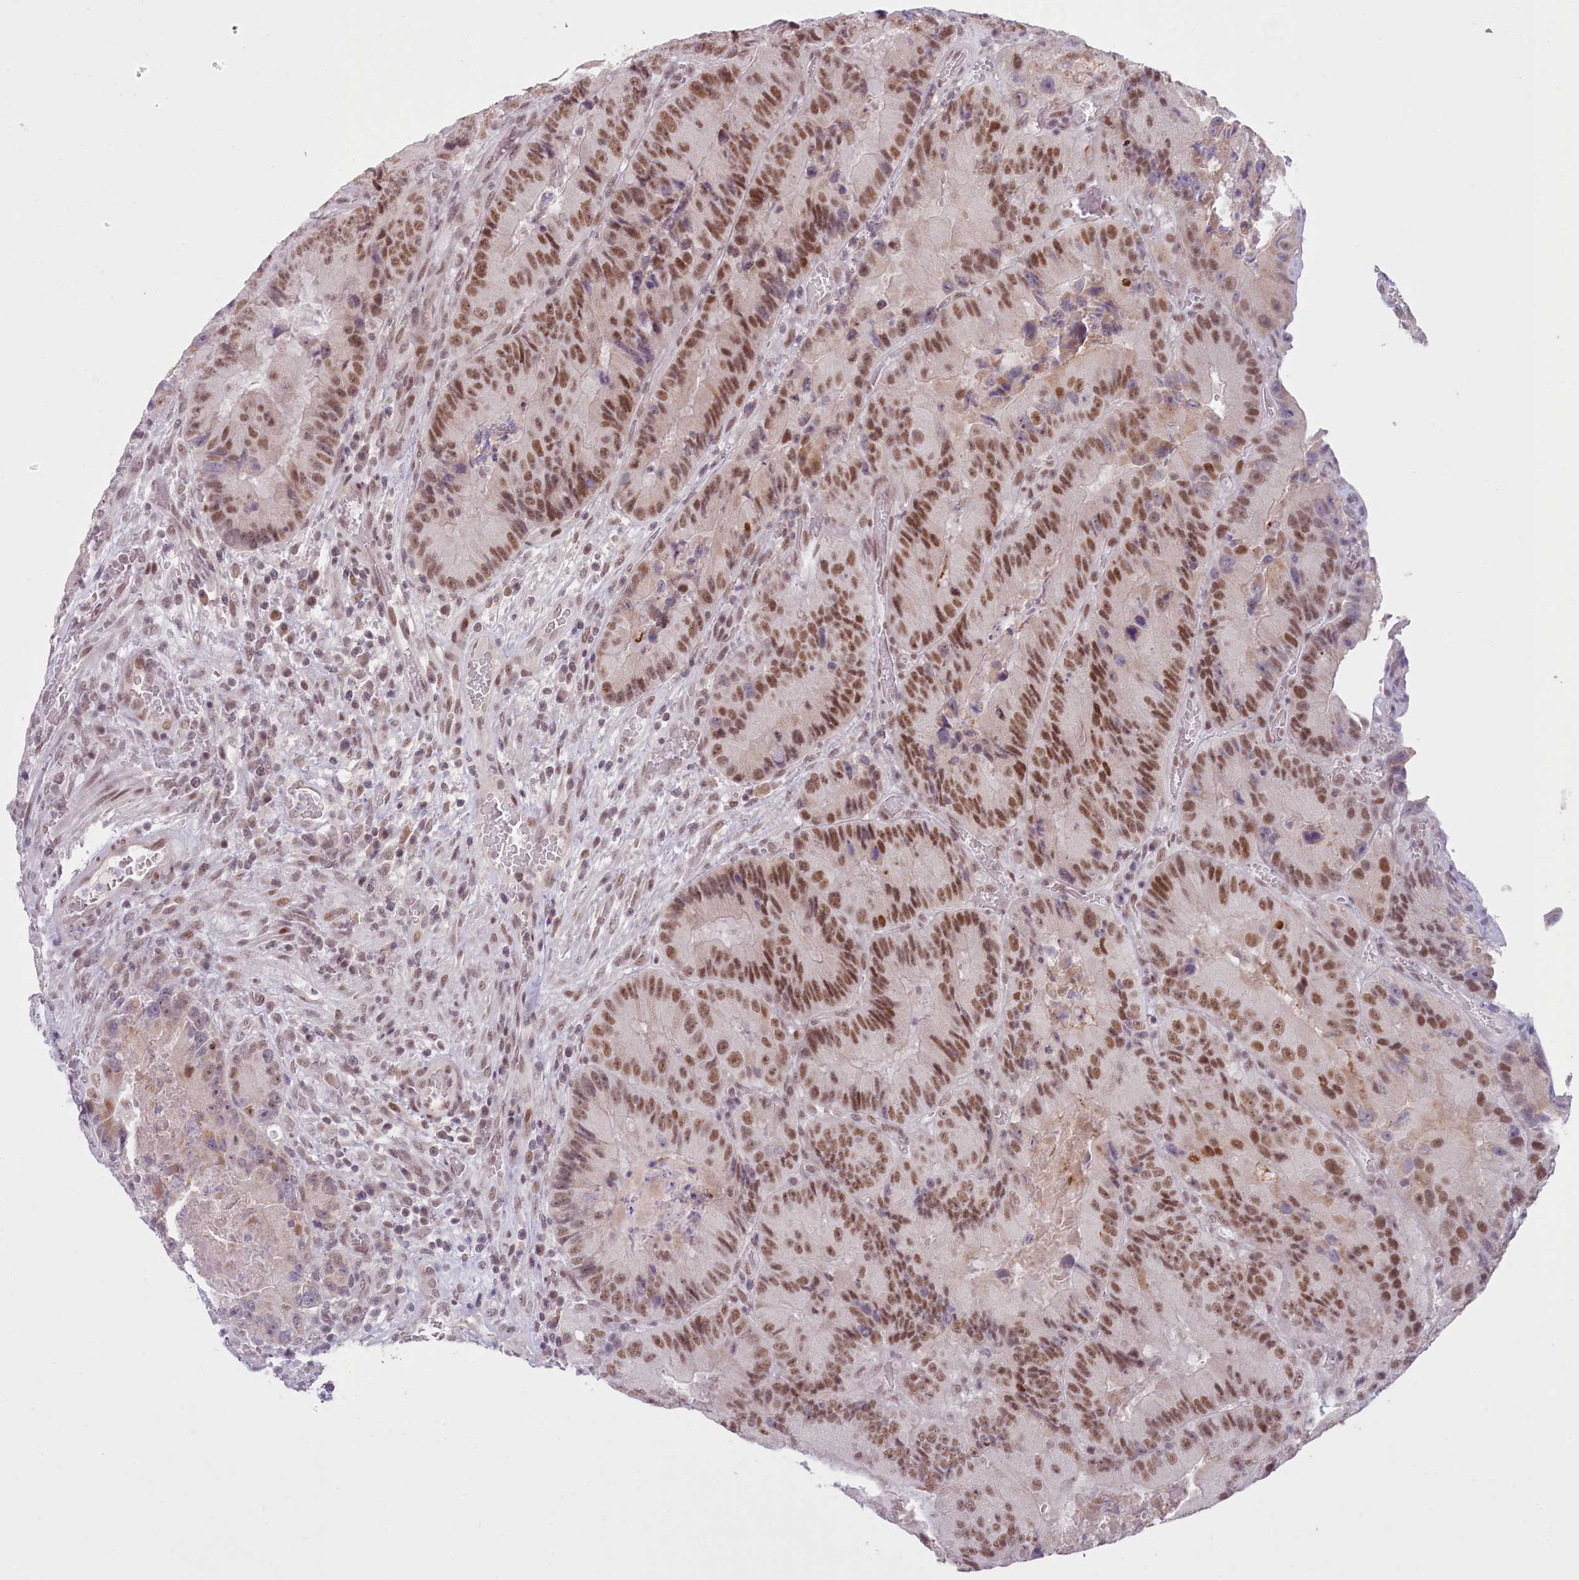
{"staining": {"intensity": "moderate", "quantity": ">75%", "location": "nuclear"}, "tissue": "colorectal cancer", "cell_type": "Tumor cells", "image_type": "cancer", "snomed": [{"axis": "morphology", "description": "Adenocarcinoma, NOS"}, {"axis": "topography", "description": "Colon"}], "caption": "Colorectal cancer tissue exhibits moderate nuclear positivity in about >75% of tumor cells, visualized by immunohistochemistry. (DAB (3,3'-diaminobenzidine) = brown stain, brightfield microscopy at high magnification).", "gene": "RFX1", "patient": {"sex": "female", "age": 86}}